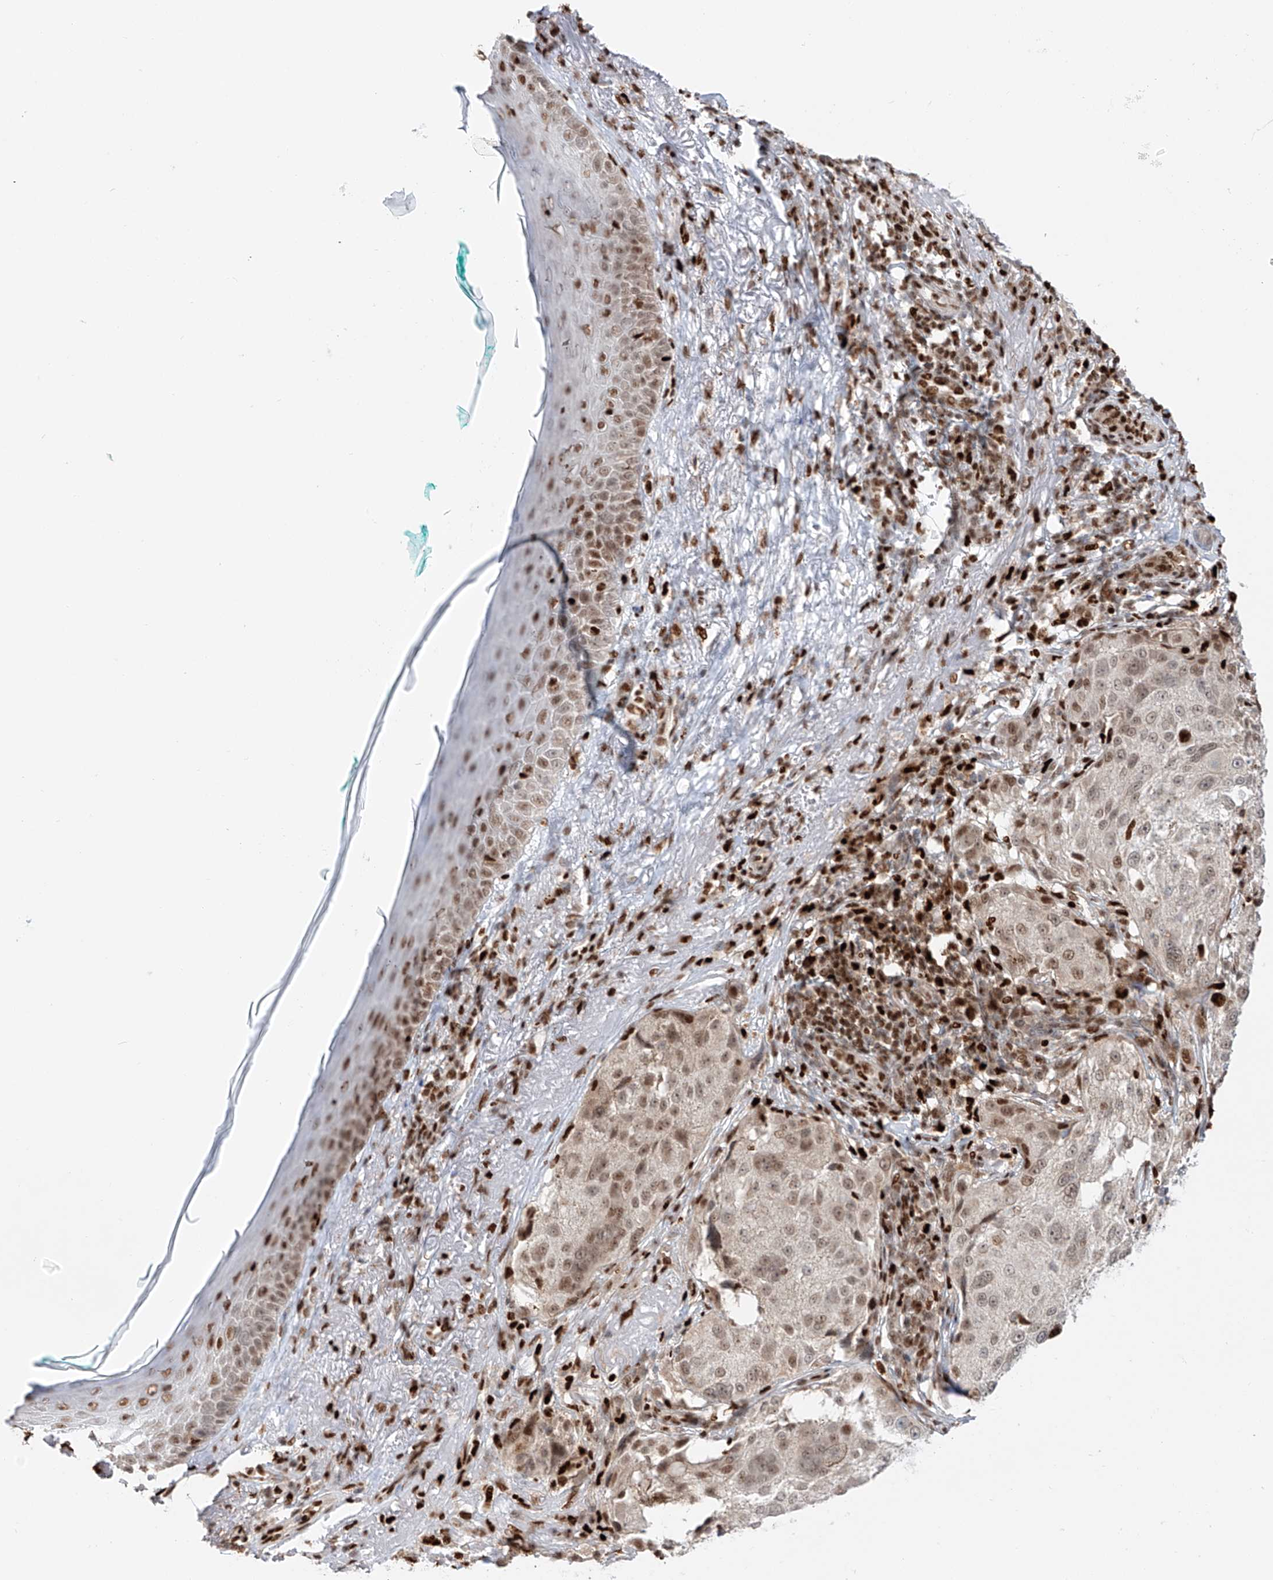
{"staining": {"intensity": "moderate", "quantity": "<25%", "location": "nuclear"}, "tissue": "melanoma", "cell_type": "Tumor cells", "image_type": "cancer", "snomed": [{"axis": "morphology", "description": "Necrosis, NOS"}, {"axis": "morphology", "description": "Malignant melanoma, NOS"}, {"axis": "topography", "description": "Skin"}], "caption": "A histopathology image showing moderate nuclear expression in about <25% of tumor cells in malignant melanoma, as visualized by brown immunohistochemical staining.", "gene": "DZIP1L", "patient": {"sex": "female", "age": 87}}